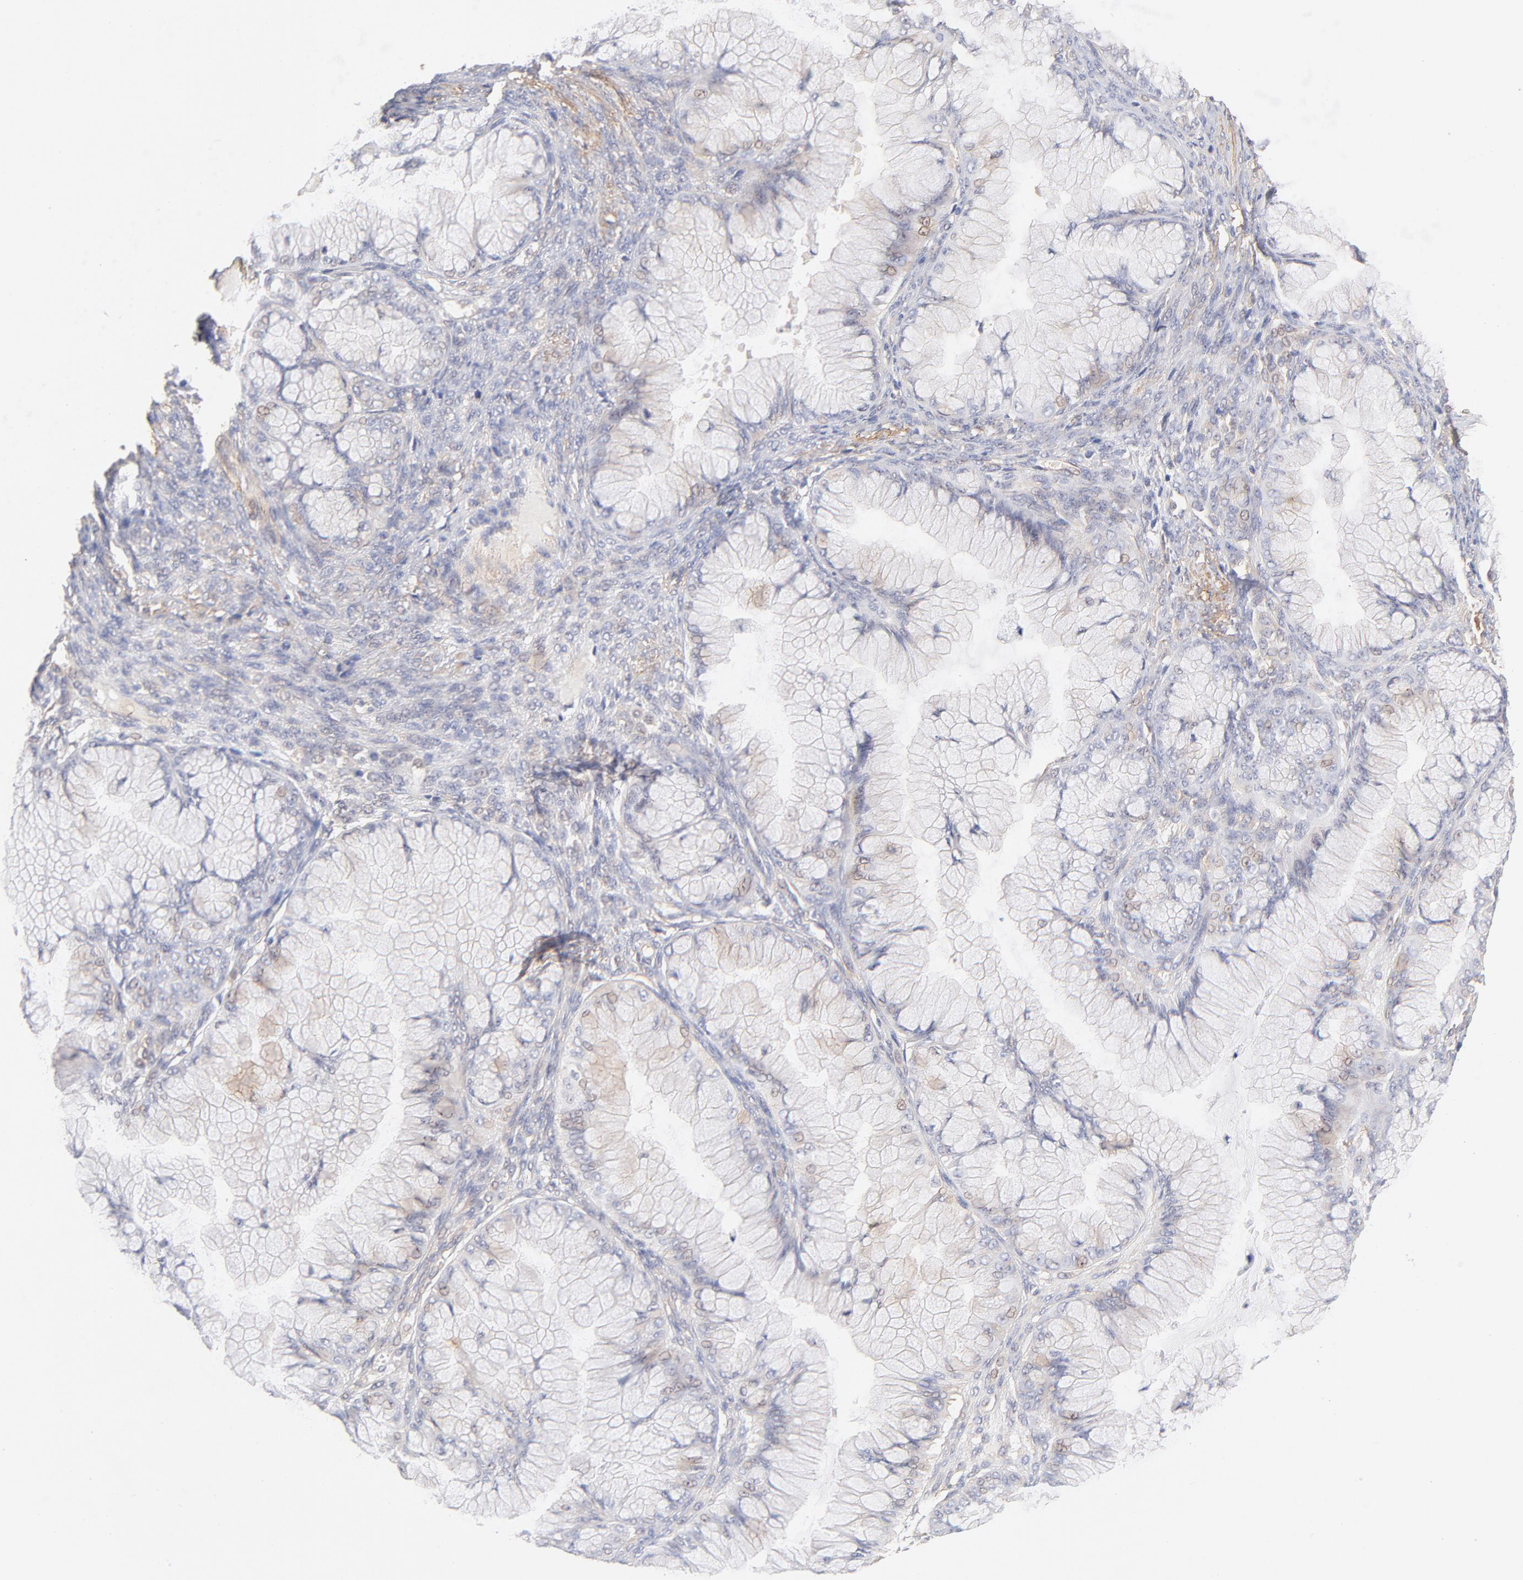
{"staining": {"intensity": "negative", "quantity": "none", "location": "none"}, "tissue": "ovarian cancer", "cell_type": "Tumor cells", "image_type": "cancer", "snomed": [{"axis": "morphology", "description": "Cystadenocarcinoma, mucinous, NOS"}, {"axis": "topography", "description": "Ovary"}], "caption": "A photomicrograph of human ovarian mucinous cystadenocarcinoma is negative for staining in tumor cells.", "gene": "LDLRAP1", "patient": {"sex": "female", "age": 63}}